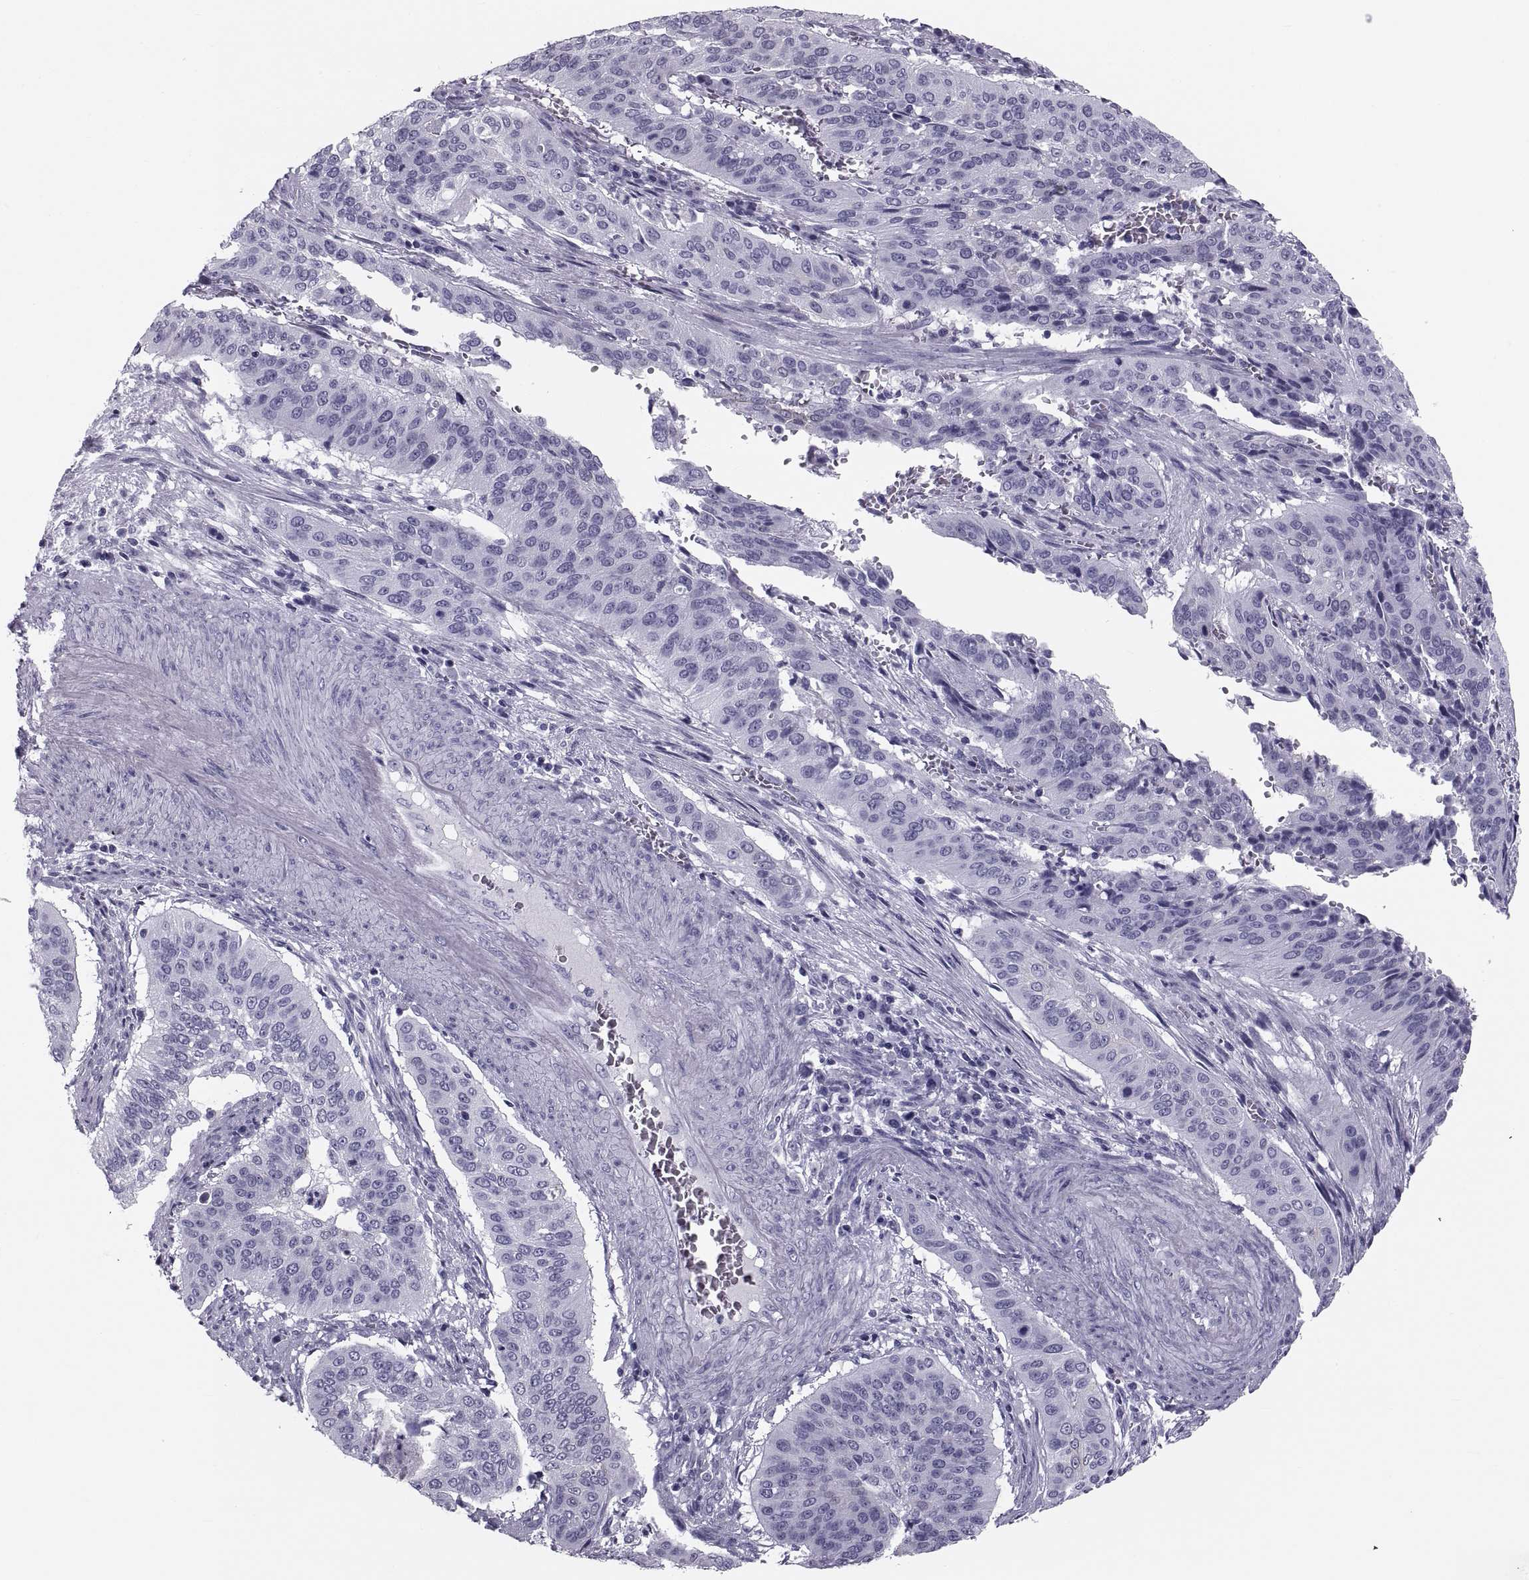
{"staining": {"intensity": "negative", "quantity": "none", "location": "none"}, "tissue": "cervical cancer", "cell_type": "Tumor cells", "image_type": "cancer", "snomed": [{"axis": "morphology", "description": "Squamous cell carcinoma, NOS"}, {"axis": "topography", "description": "Cervix"}], "caption": "Tumor cells are negative for brown protein staining in cervical squamous cell carcinoma.", "gene": "CRISP1", "patient": {"sex": "female", "age": 39}}